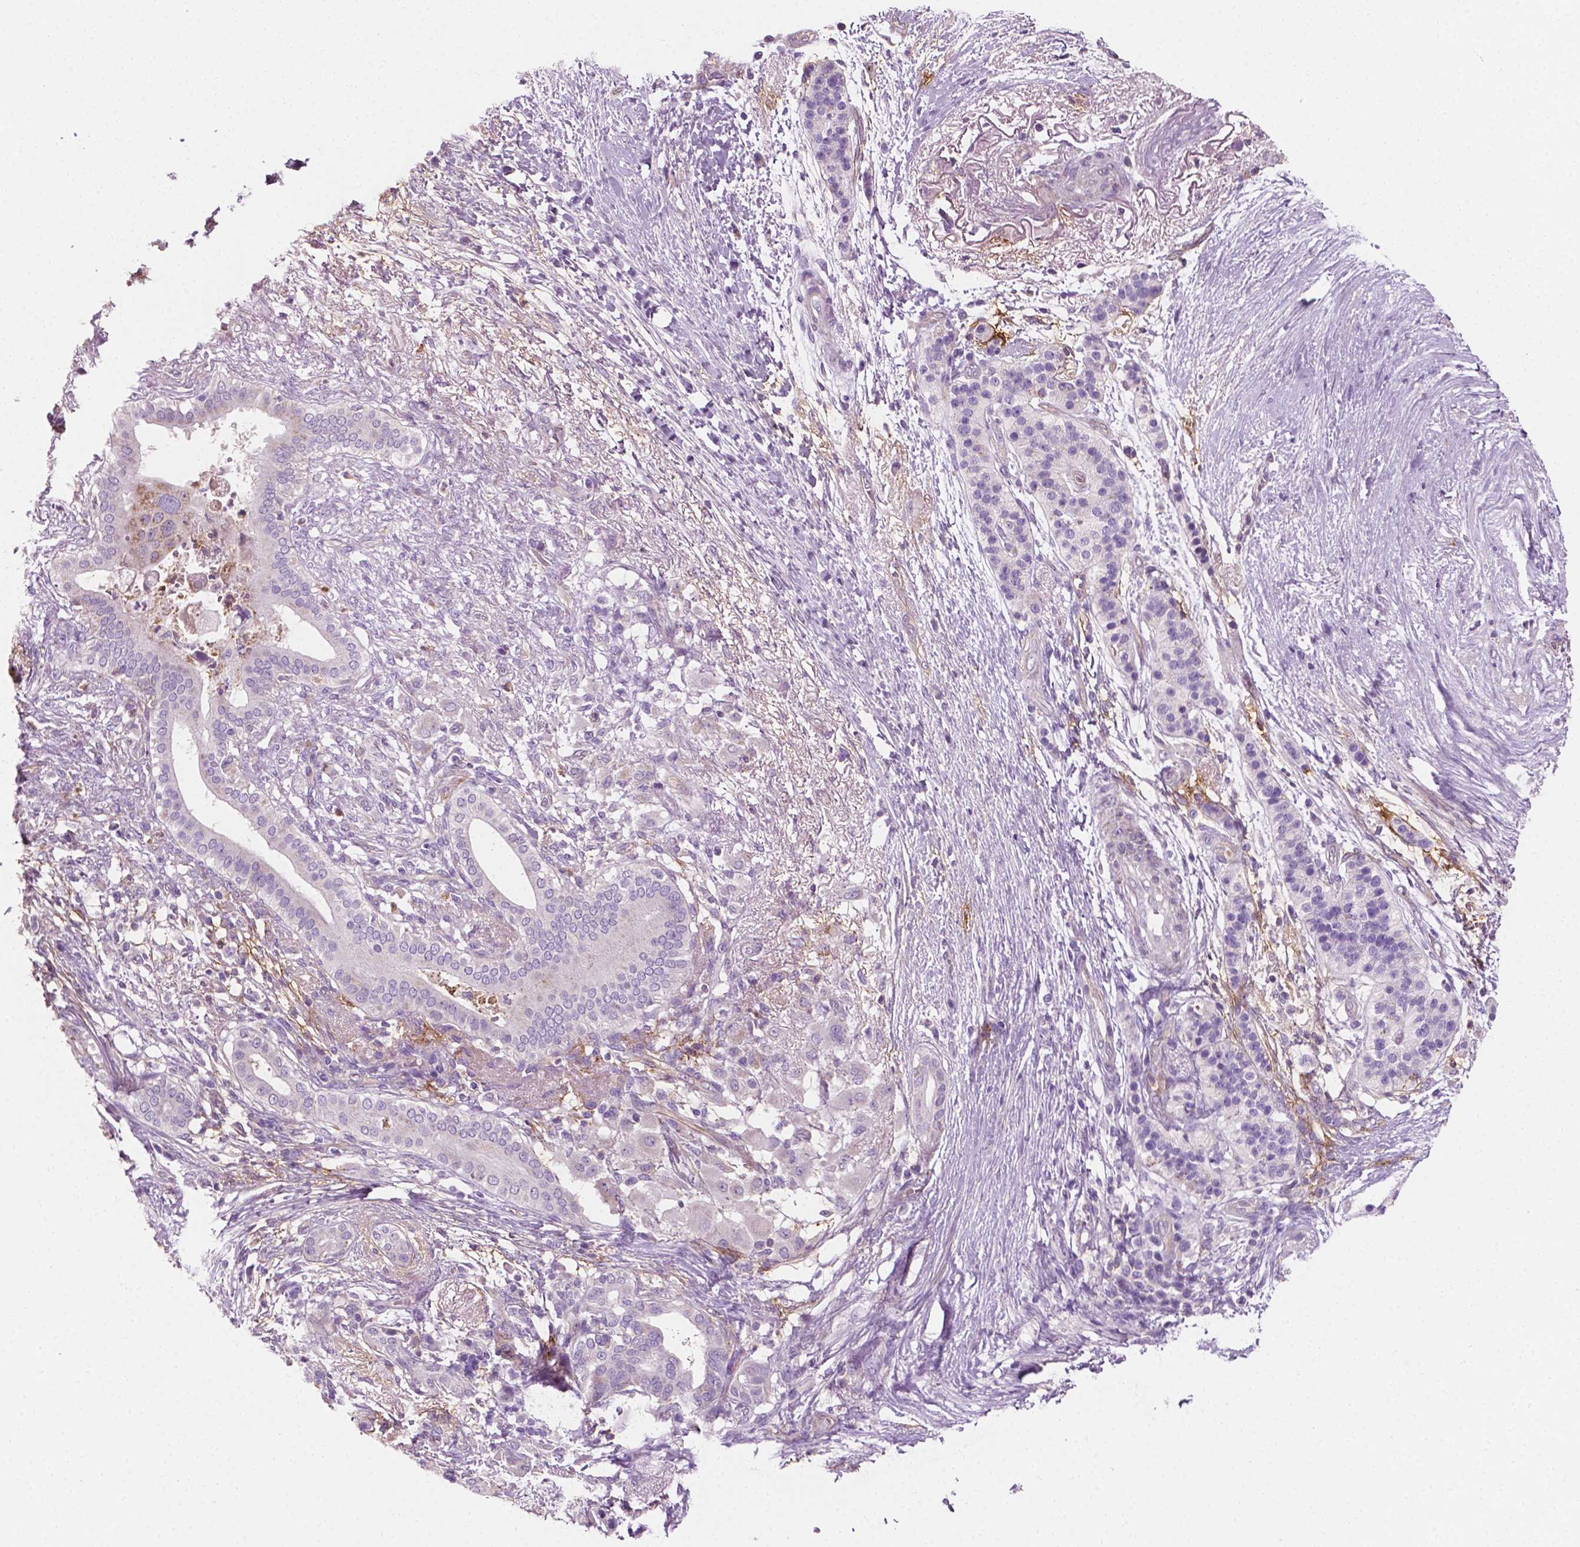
{"staining": {"intensity": "moderate", "quantity": "<25%", "location": "cytoplasmic/membranous"}, "tissue": "pancreatic cancer", "cell_type": "Tumor cells", "image_type": "cancer", "snomed": [{"axis": "morphology", "description": "Adenocarcinoma, NOS"}, {"axis": "topography", "description": "Pancreas"}], "caption": "Pancreatic adenocarcinoma stained for a protein reveals moderate cytoplasmic/membranous positivity in tumor cells. (Brightfield microscopy of DAB IHC at high magnification).", "gene": "PTX3", "patient": {"sex": "female", "age": 72}}